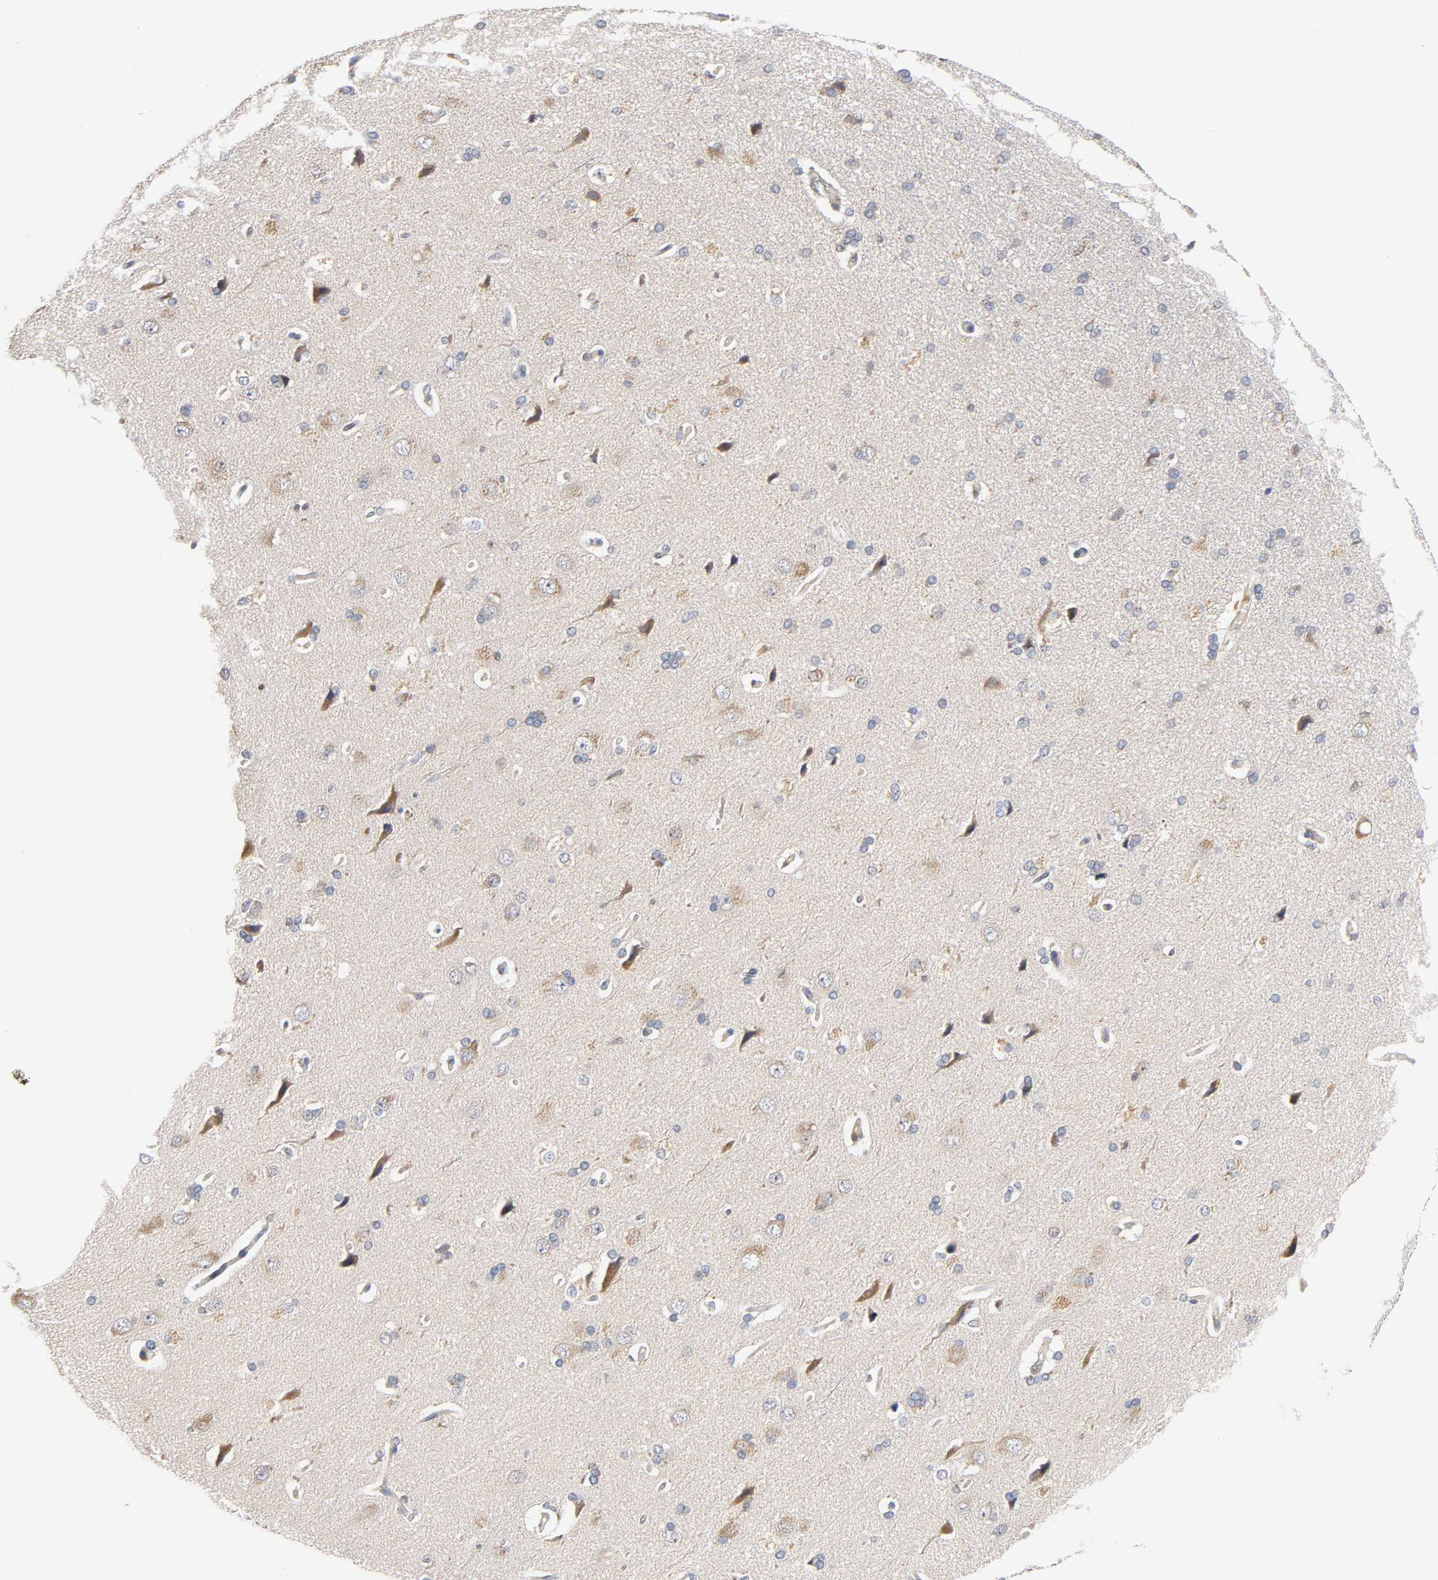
{"staining": {"intensity": "weak", "quantity": "25%-75%", "location": "cytoplasmic/membranous"}, "tissue": "cerebral cortex", "cell_type": "Endothelial cells", "image_type": "normal", "snomed": [{"axis": "morphology", "description": "Normal tissue, NOS"}, {"axis": "topography", "description": "Cerebral cortex"}], "caption": "Unremarkable cerebral cortex displays weak cytoplasmic/membranous staining in approximately 25%-75% of endothelial cells, visualized by immunohistochemistry.", "gene": "ACTR2", "patient": {"sex": "male", "age": 62}}